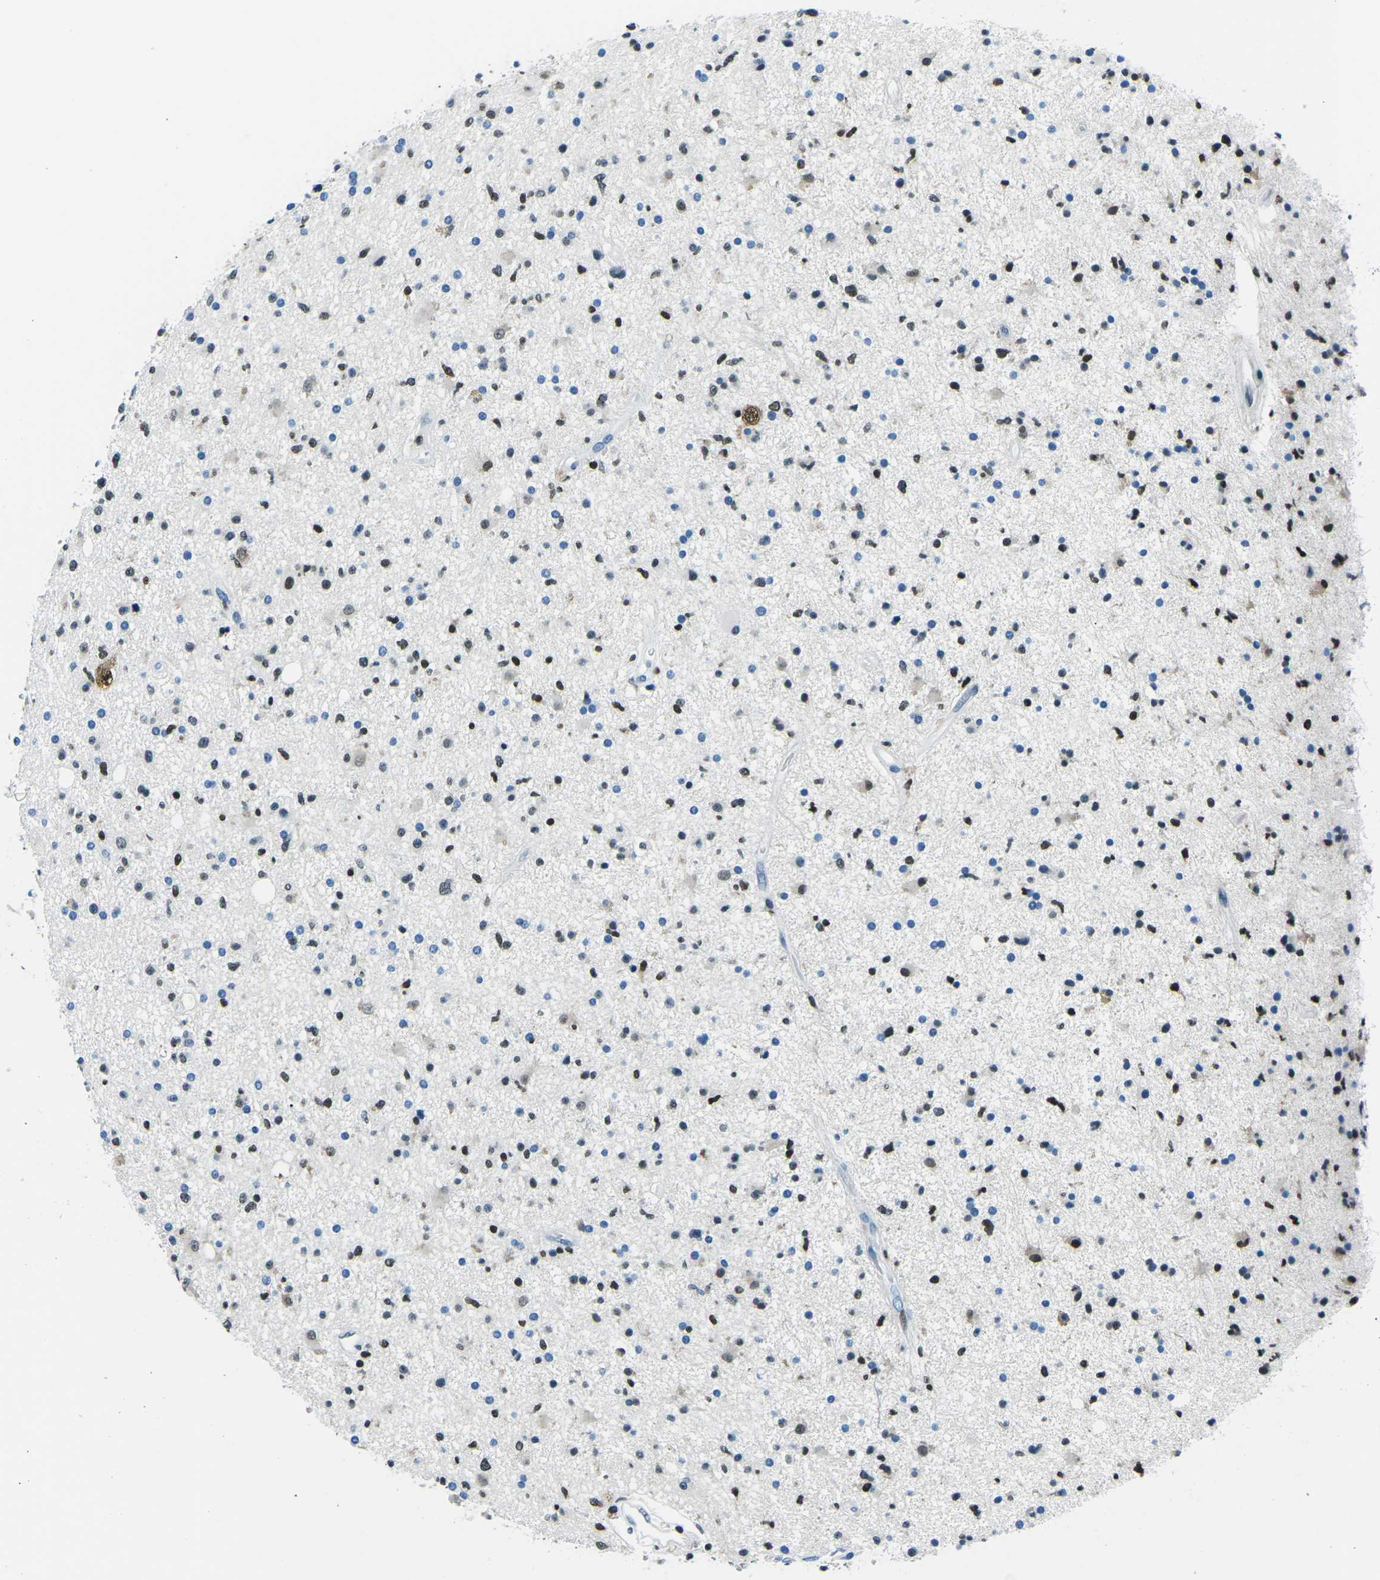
{"staining": {"intensity": "moderate", "quantity": "25%-75%", "location": "nuclear"}, "tissue": "glioma", "cell_type": "Tumor cells", "image_type": "cancer", "snomed": [{"axis": "morphology", "description": "Glioma, malignant, High grade"}, {"axis": "topography", "description": "Brain"}], "caption": "IHC of human malignant high-grade glioma demonstrates medium levels of moderate nuclear expression in approximately 25%-75% of tumor cells.", "gene": "CELF2", "patient": {"sex": "male", "age": 33}}